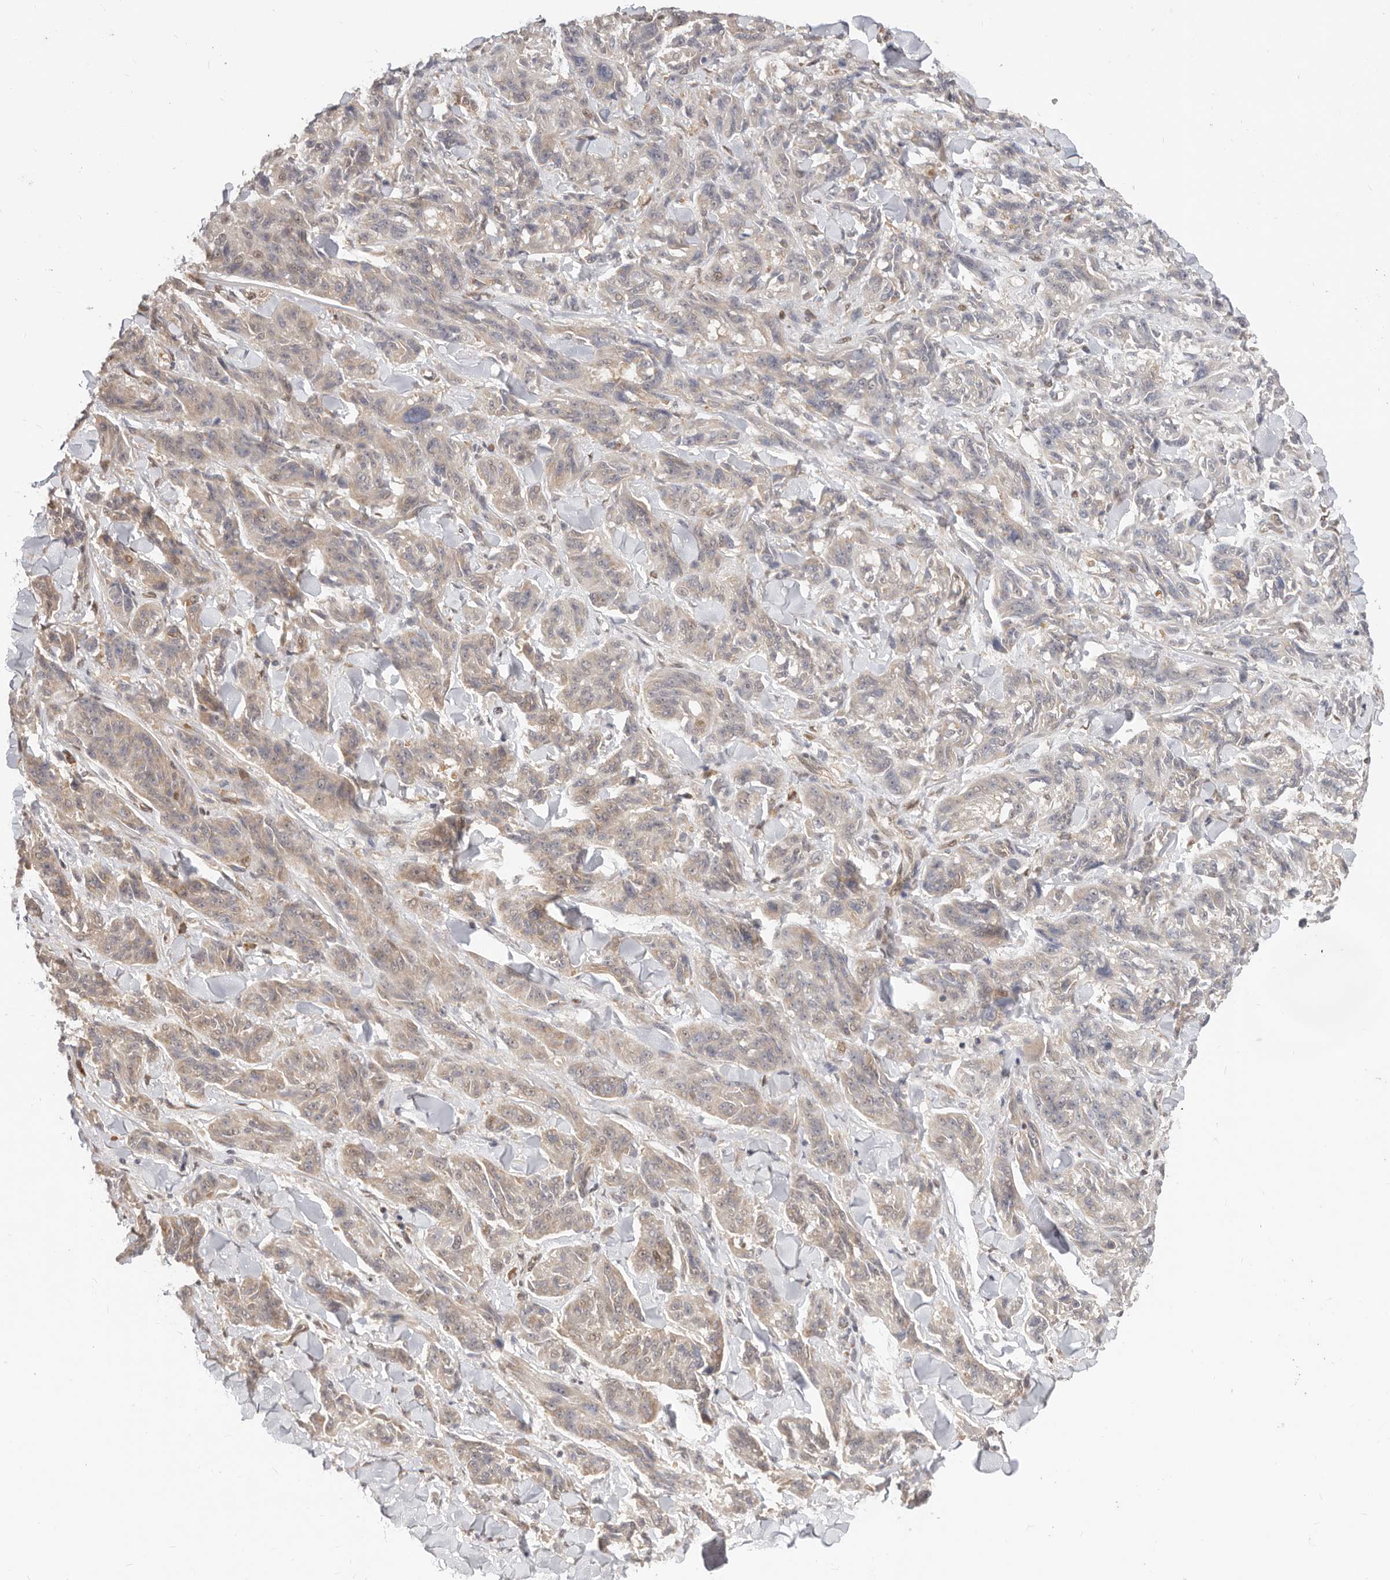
{"staining": {"intensity": "negative", "quantity": "none", "location": "none"}, "tissue": "melanoma", "cell_type": "Tumor cells", "image_type": "cancer", "snomed": [{"axis": "morphology", "description": "Malignant melanoma, NOS"}, {"axis": "topography", "description": "Skin"}], "caption": "Malignant melanoma was stained to show a protein in brown. There is no significant staining in tumor cells.", "gene": "USP49", "patient": {"sex": "male", "age": 53}}